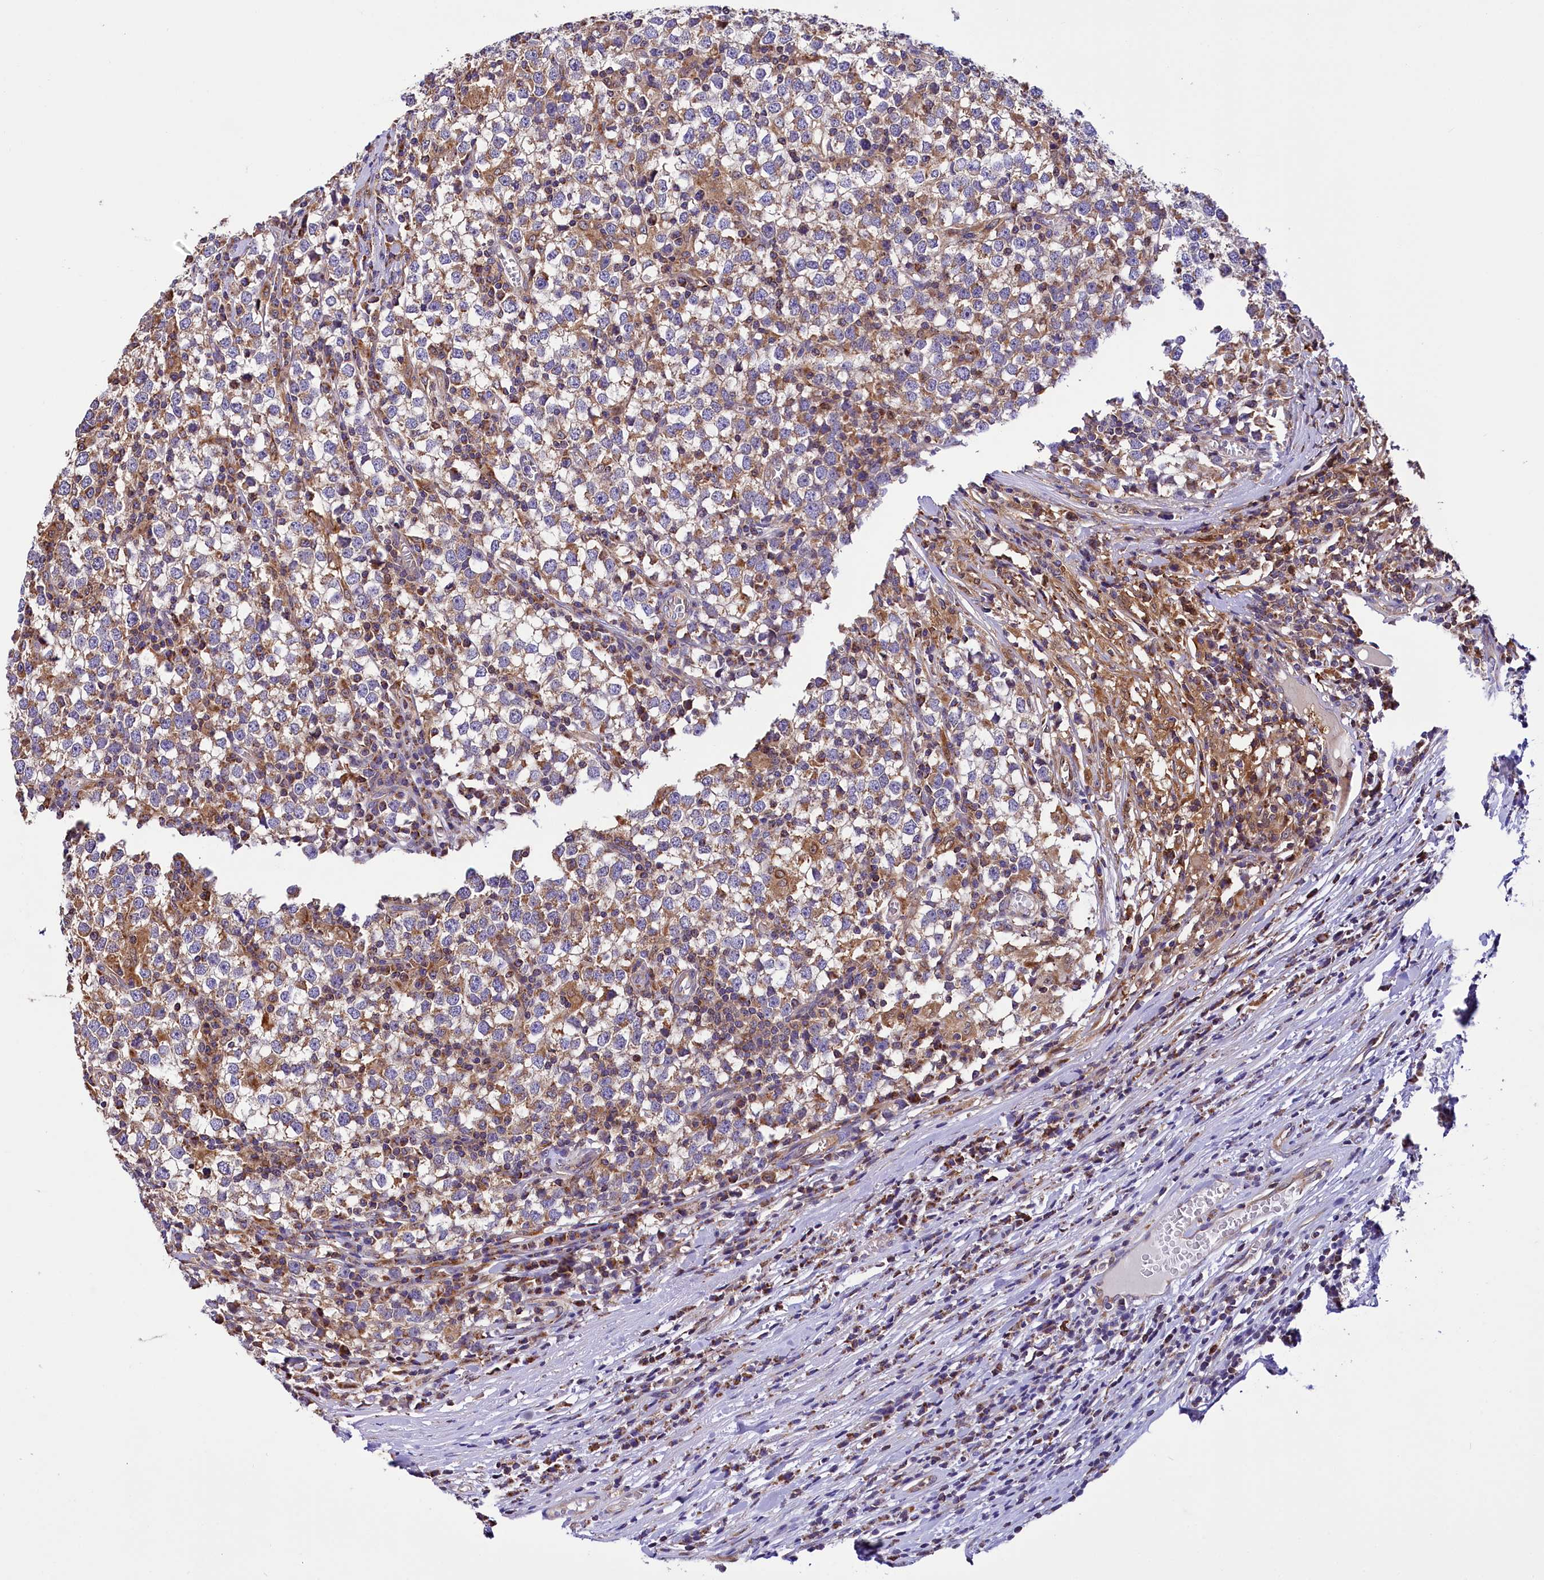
{"staining": {"intensity": "negative", "quantity": "none", "location": "none"}, "tissue": "testis cancer", "cell_type": "Tumor cells", "image_type": "cancer", "snomed": [{"axis": "morphology", "description": "Seminoma, NOS"}, {"axis": "topography", "description": "Testis"}], "caption": "This histopathology image is of testis seminoma stained with IHC to label a protein in brown with the nuclei are counter-stained blue. There is no positivity in tumor cells.", "gene": "TASOR2", "patient": {"sex": "male", "age": 65}}